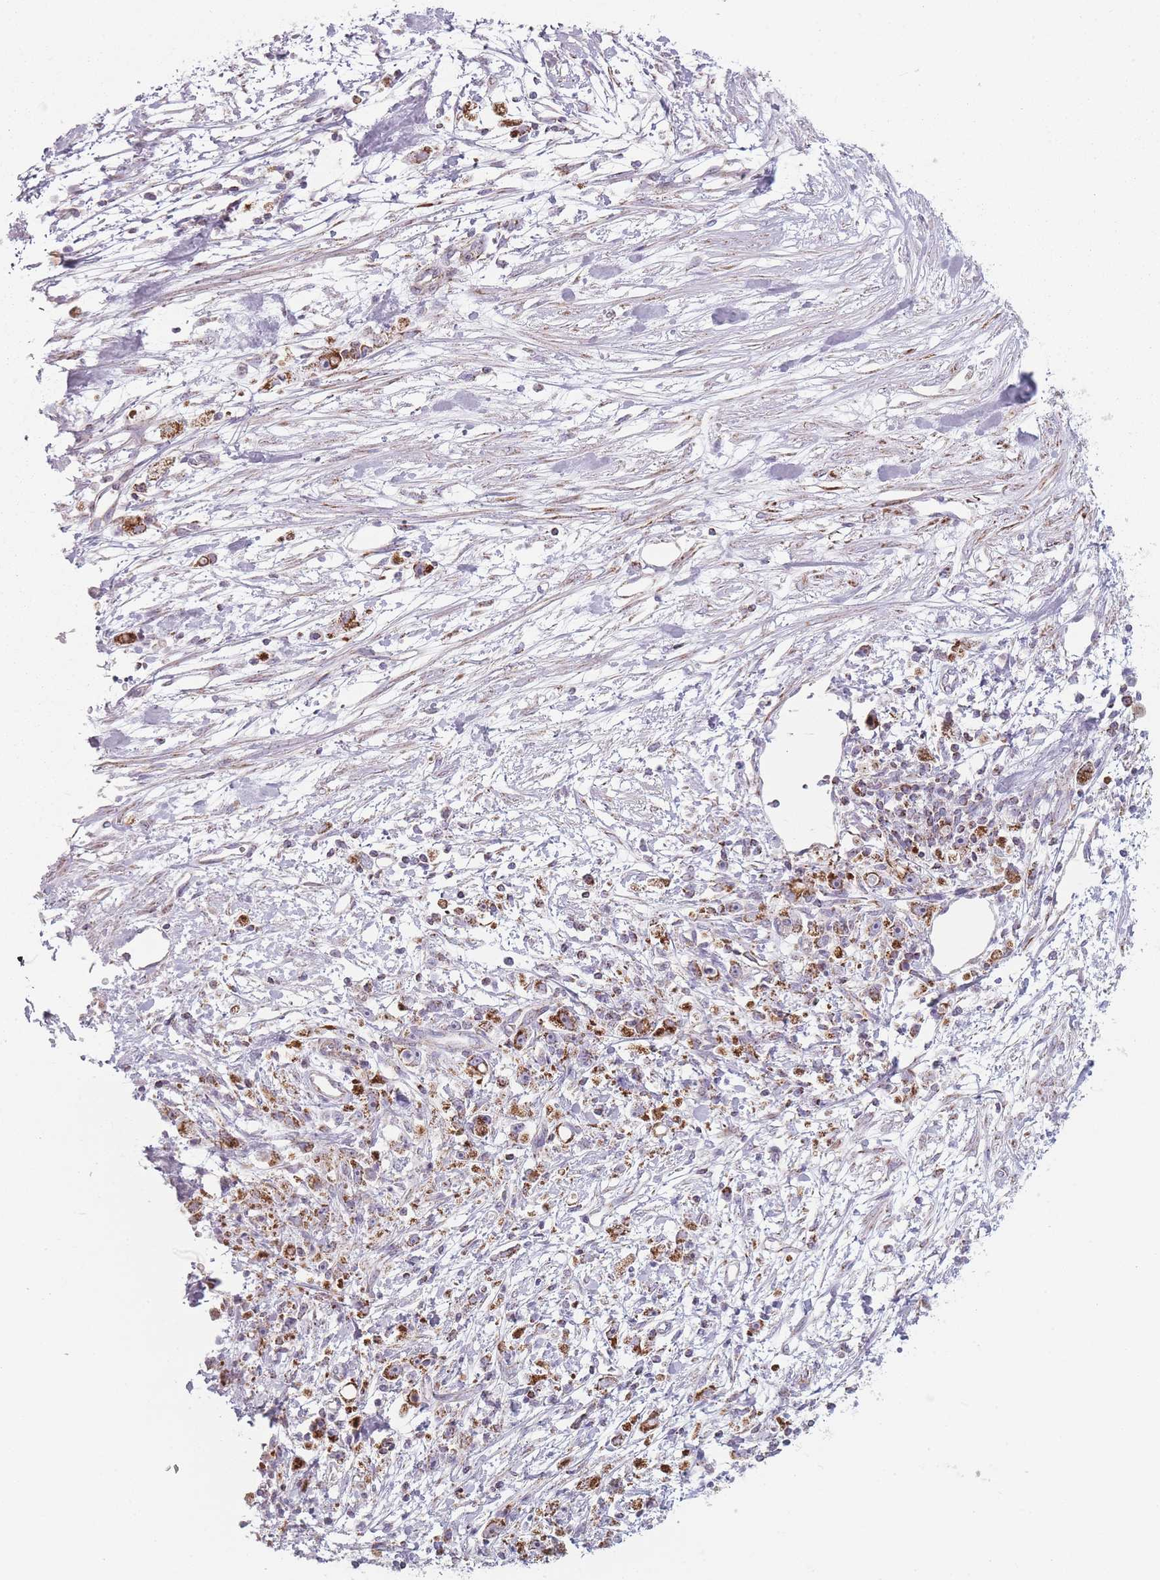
{"staining": {"intensity": "strong", "quantity": ">75%", "location": "cytoplasmic/membranous"}, "tissue": "stomach cancer", "cell_type": "Tumor cells", "image_type": "cancer", "snomed": [{"axis": "morphology", "description": "Adenocarcinoma, NOS"}, {"axis": "topography", "description": "Stomach"}], "caption": "Stomach adenocarcinoma stained with IHC demonstrates strong cytoplasmic/membranous expression in about >75% of tumor cells.", "gene": "DCHS1", "patient": {"sex": "female", "age": 59}}